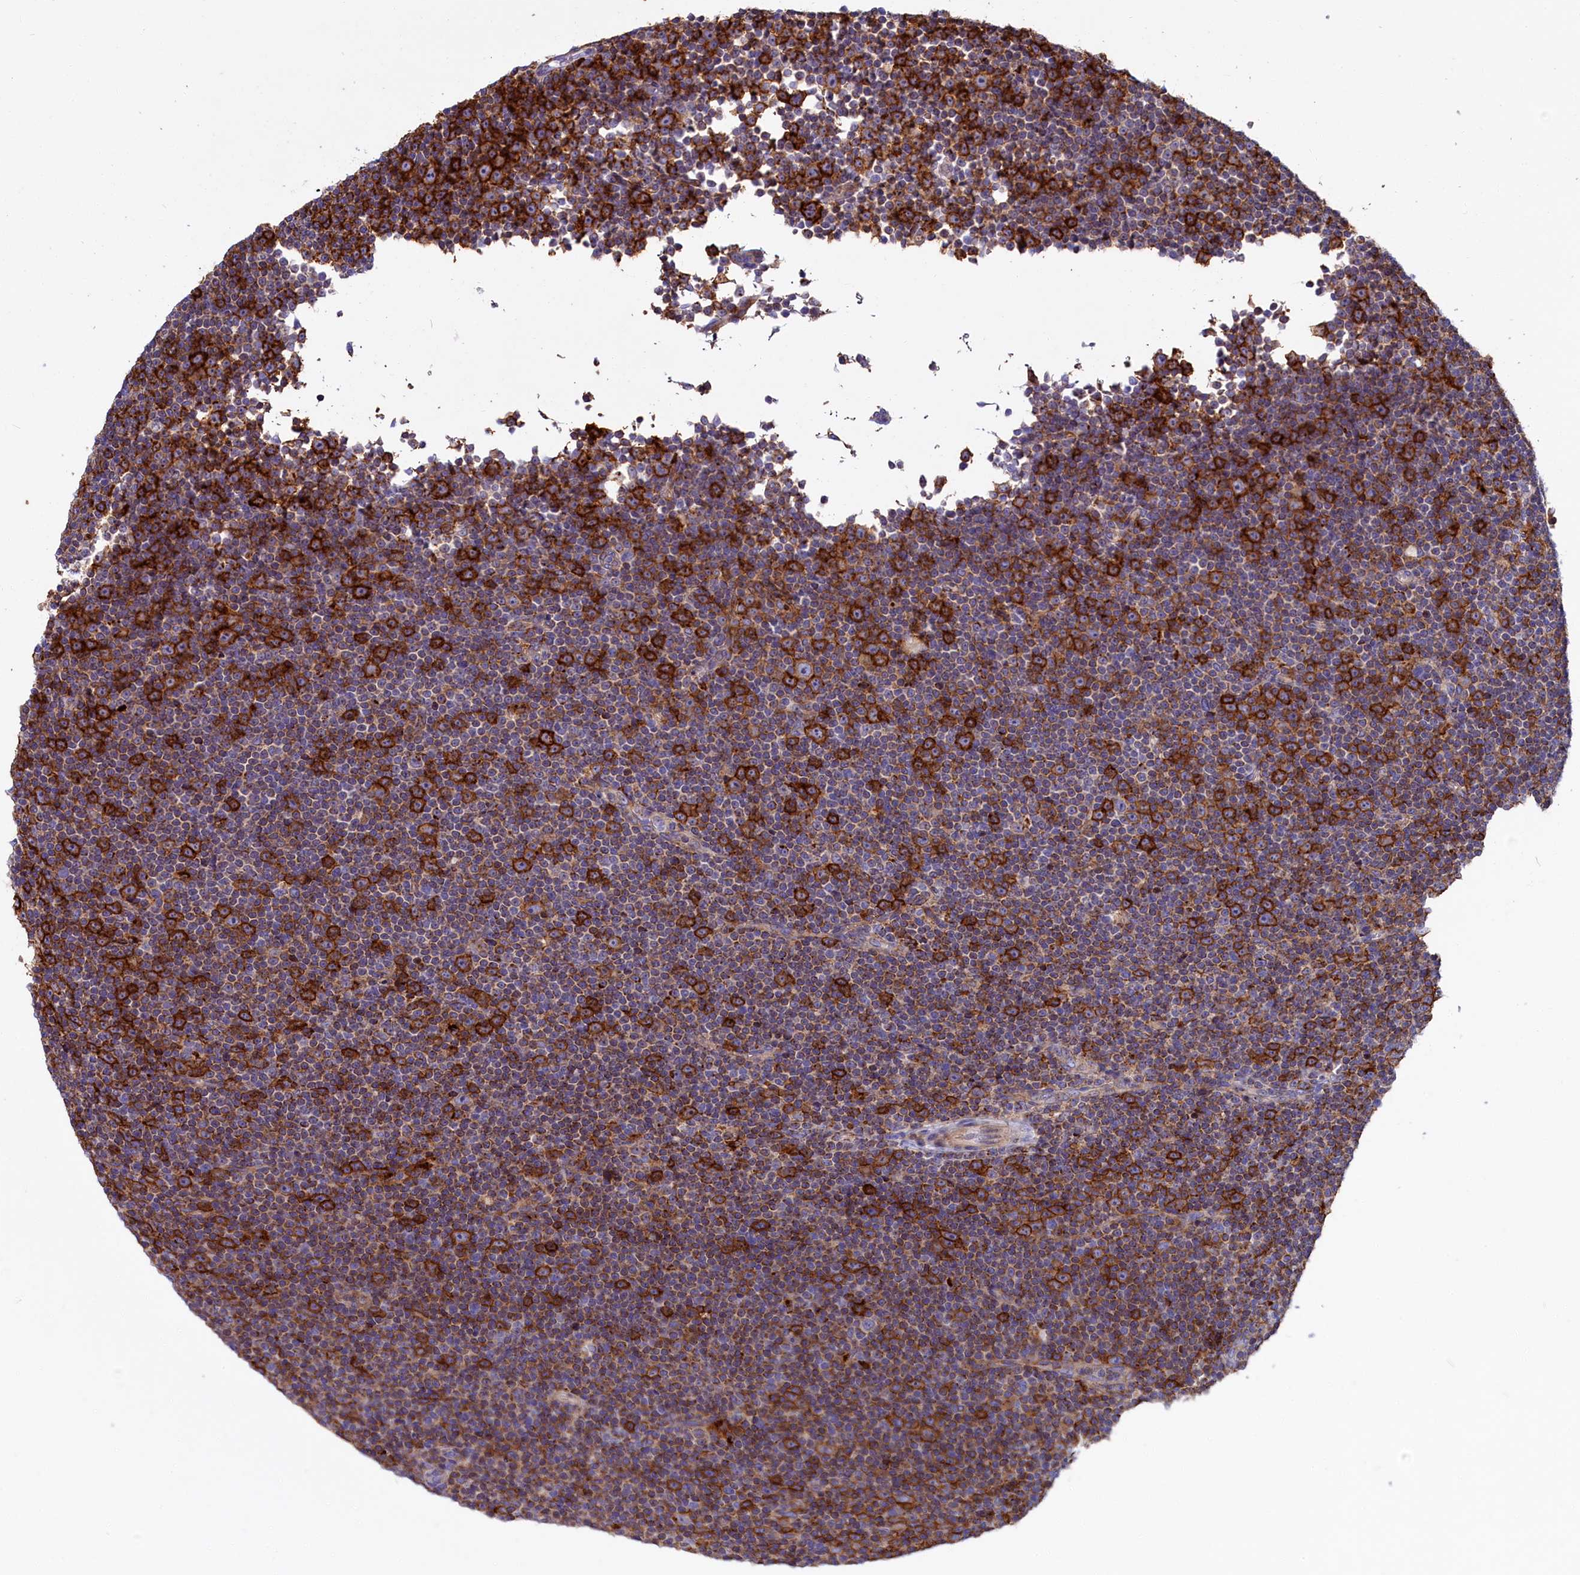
{"staining": {"intensity": "strong", "quantity": "<25%", "location": "cytoplasmic/membranous"}, "tissue": "lymphoma", "cell_type": "Tumor cells", "image_type": "cancer", "snomed": [{"axis": "morphology", "description": "Malignant lymphoma, non-Hodgkin's type, Low grade"}, {"axis": "topography", "description": "Lymph node"}], "caption": "Tumor cells show medium levels of strong cytoplasmic/membranous expression in about <25% of cells in low-grade malignant lymphoma, non-Hodgkin's type.", "gene": "IL20RA", "patient": {"sex": "female", "age": 67}}